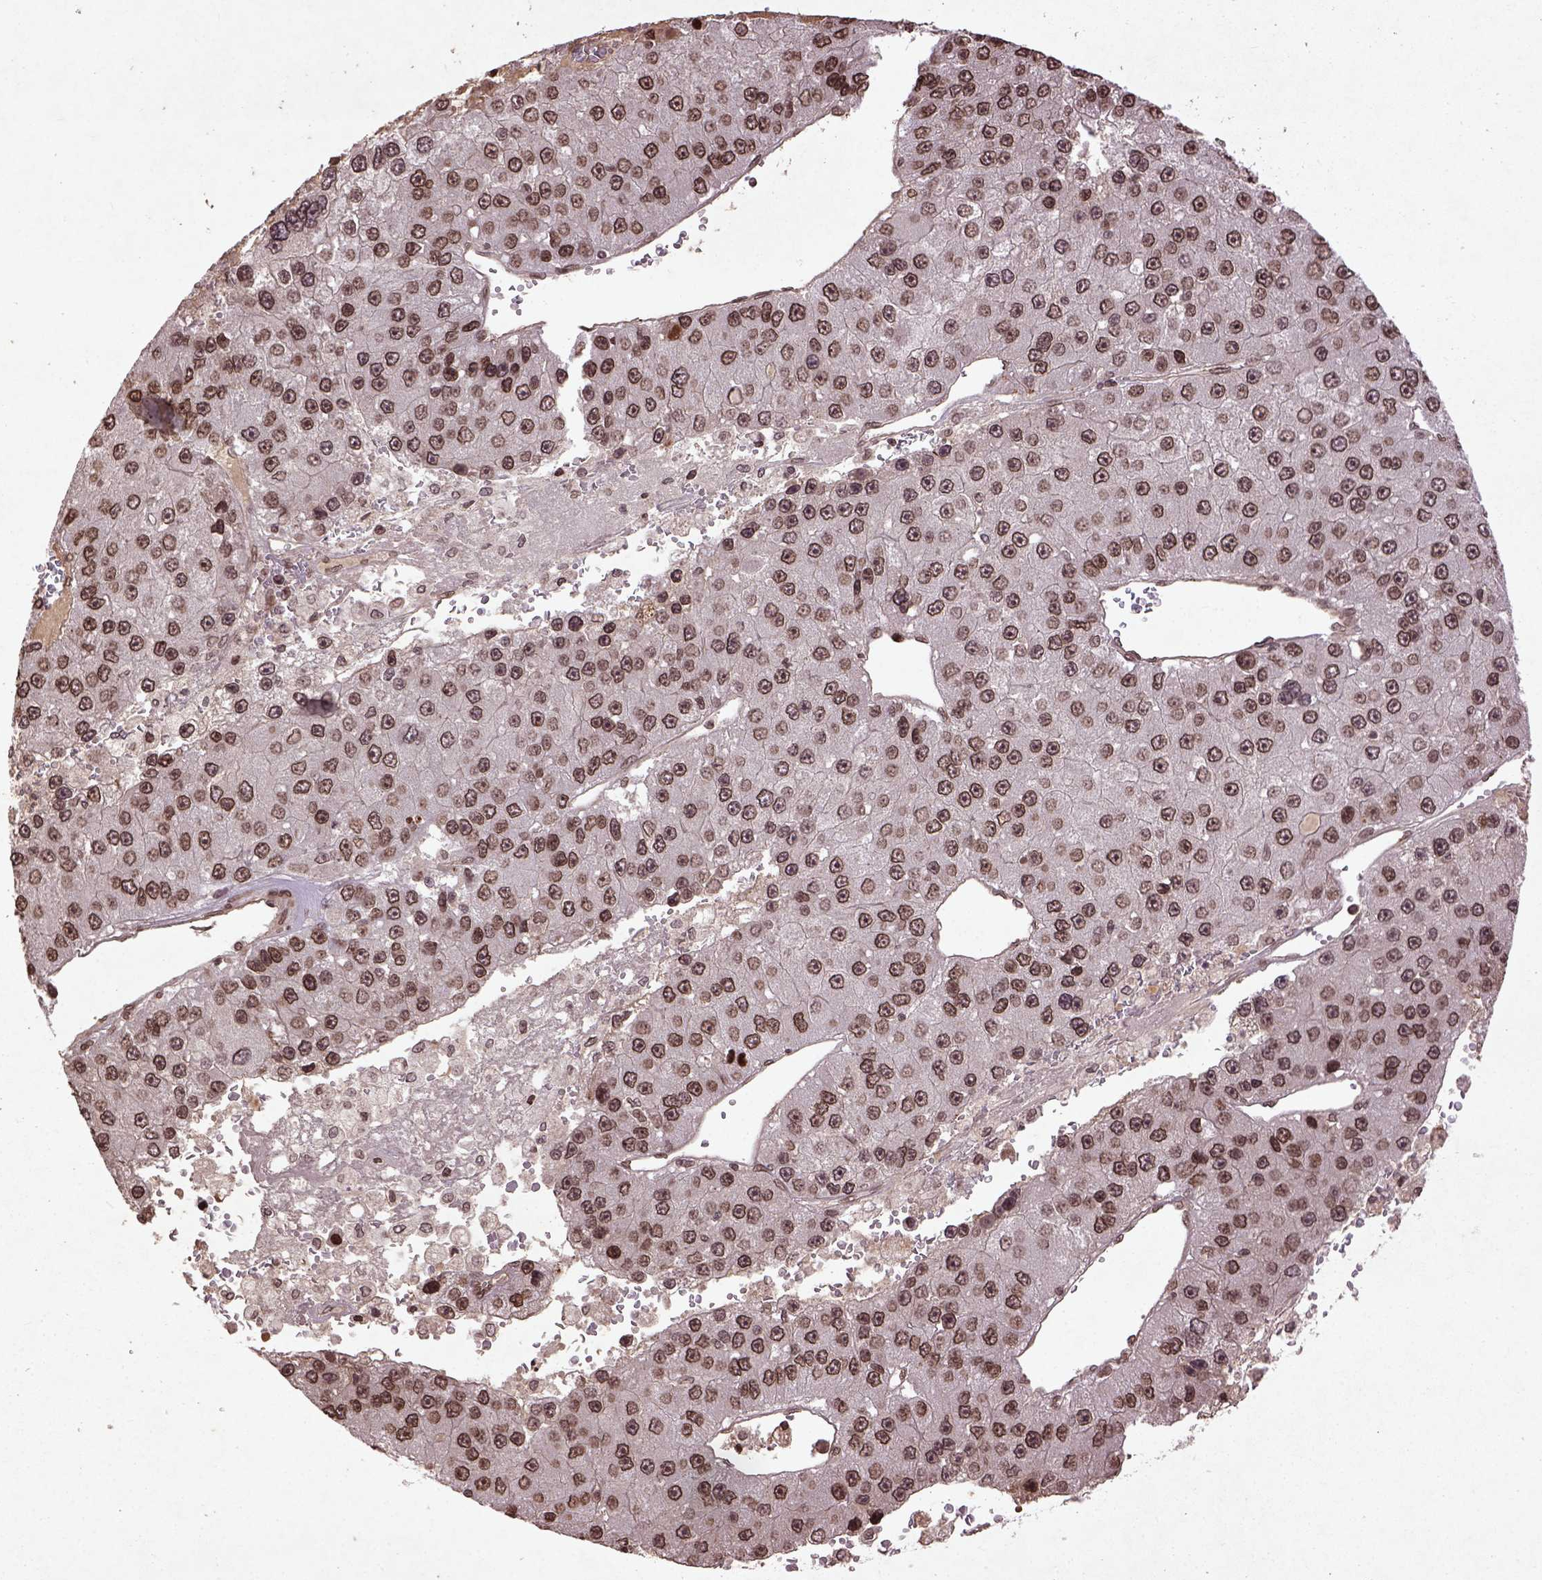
{"staining": {"intensity": "moderate", "quantity": ">75%", "location": "nuclear"}, "tissue": "liver cancer", "cell_type": "Tumor cells", "image_type": "cancer", "snomed": [{"axis": "morphology", "description": "Carcinoma, Hepatocellular, NOS"}, {"axis": "topography", "description": "Liver"}], "caption": "A brown stain labels moderate nuclear staining of a protein in liver cancer (hepatocellular carcinoma) tumor cells. The protein is shown in brown color, while the nuclei are stained blue.", "gene": "BANF1", "patient": {"sex": "female", "age": 73}}